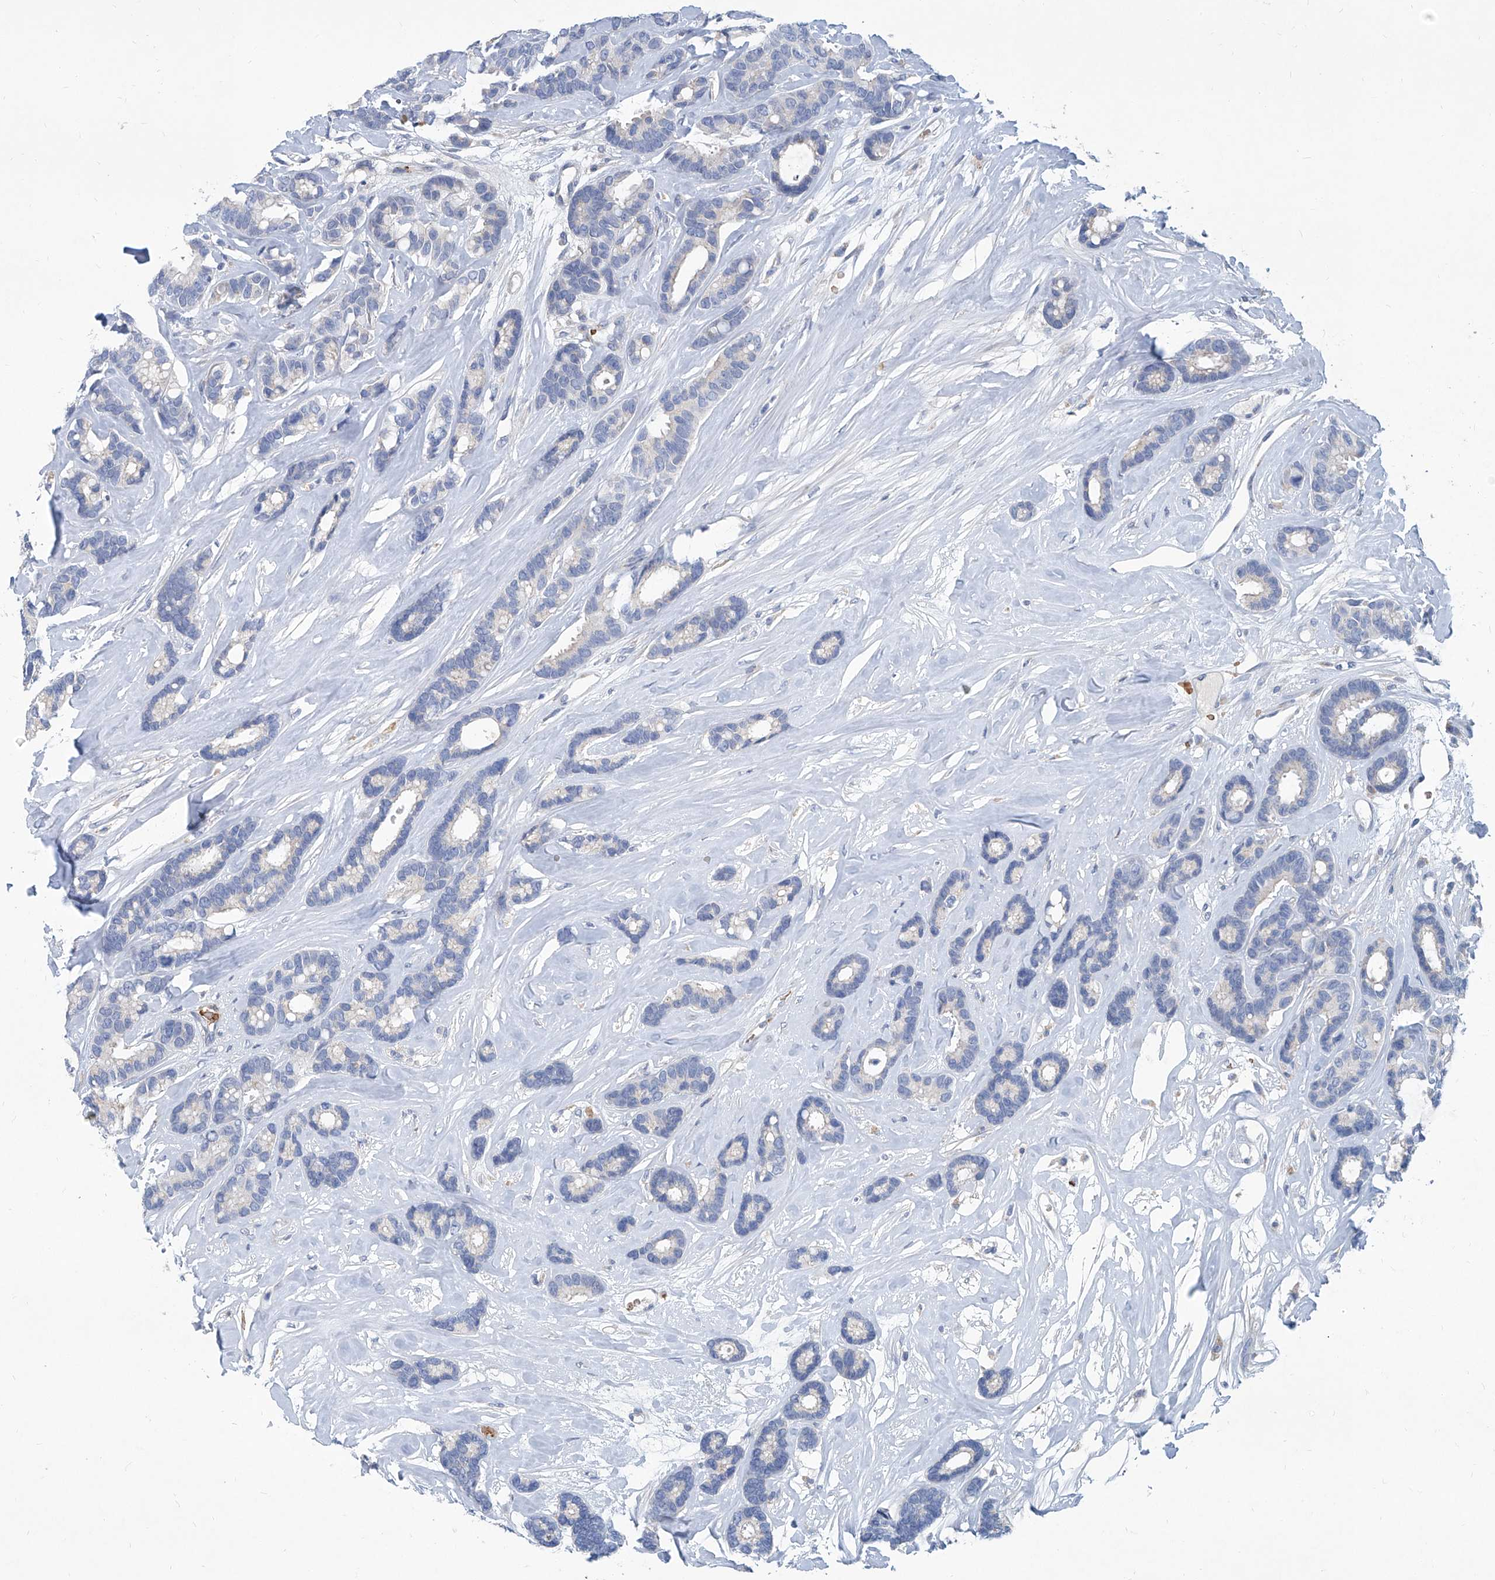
{"staining": {"intensity": "negative", "quantity": "none", "location": "none"}, "tissue": "breast cancer", "cell_type": "Tumor cells", "image_type": "cancer", "snomed": [{"axis": "morphology", "description": "Duct carcinoma"}, {"axis": "topography", "description": "Breast"}], "caption": "High power microscopy micrograph of an immunohistochemistry (IHC) image of breast cancer, revealing no significant positivity in tumor cells.", "gene": "FPR2", "patient": {"sex": "female", "age": 87}}